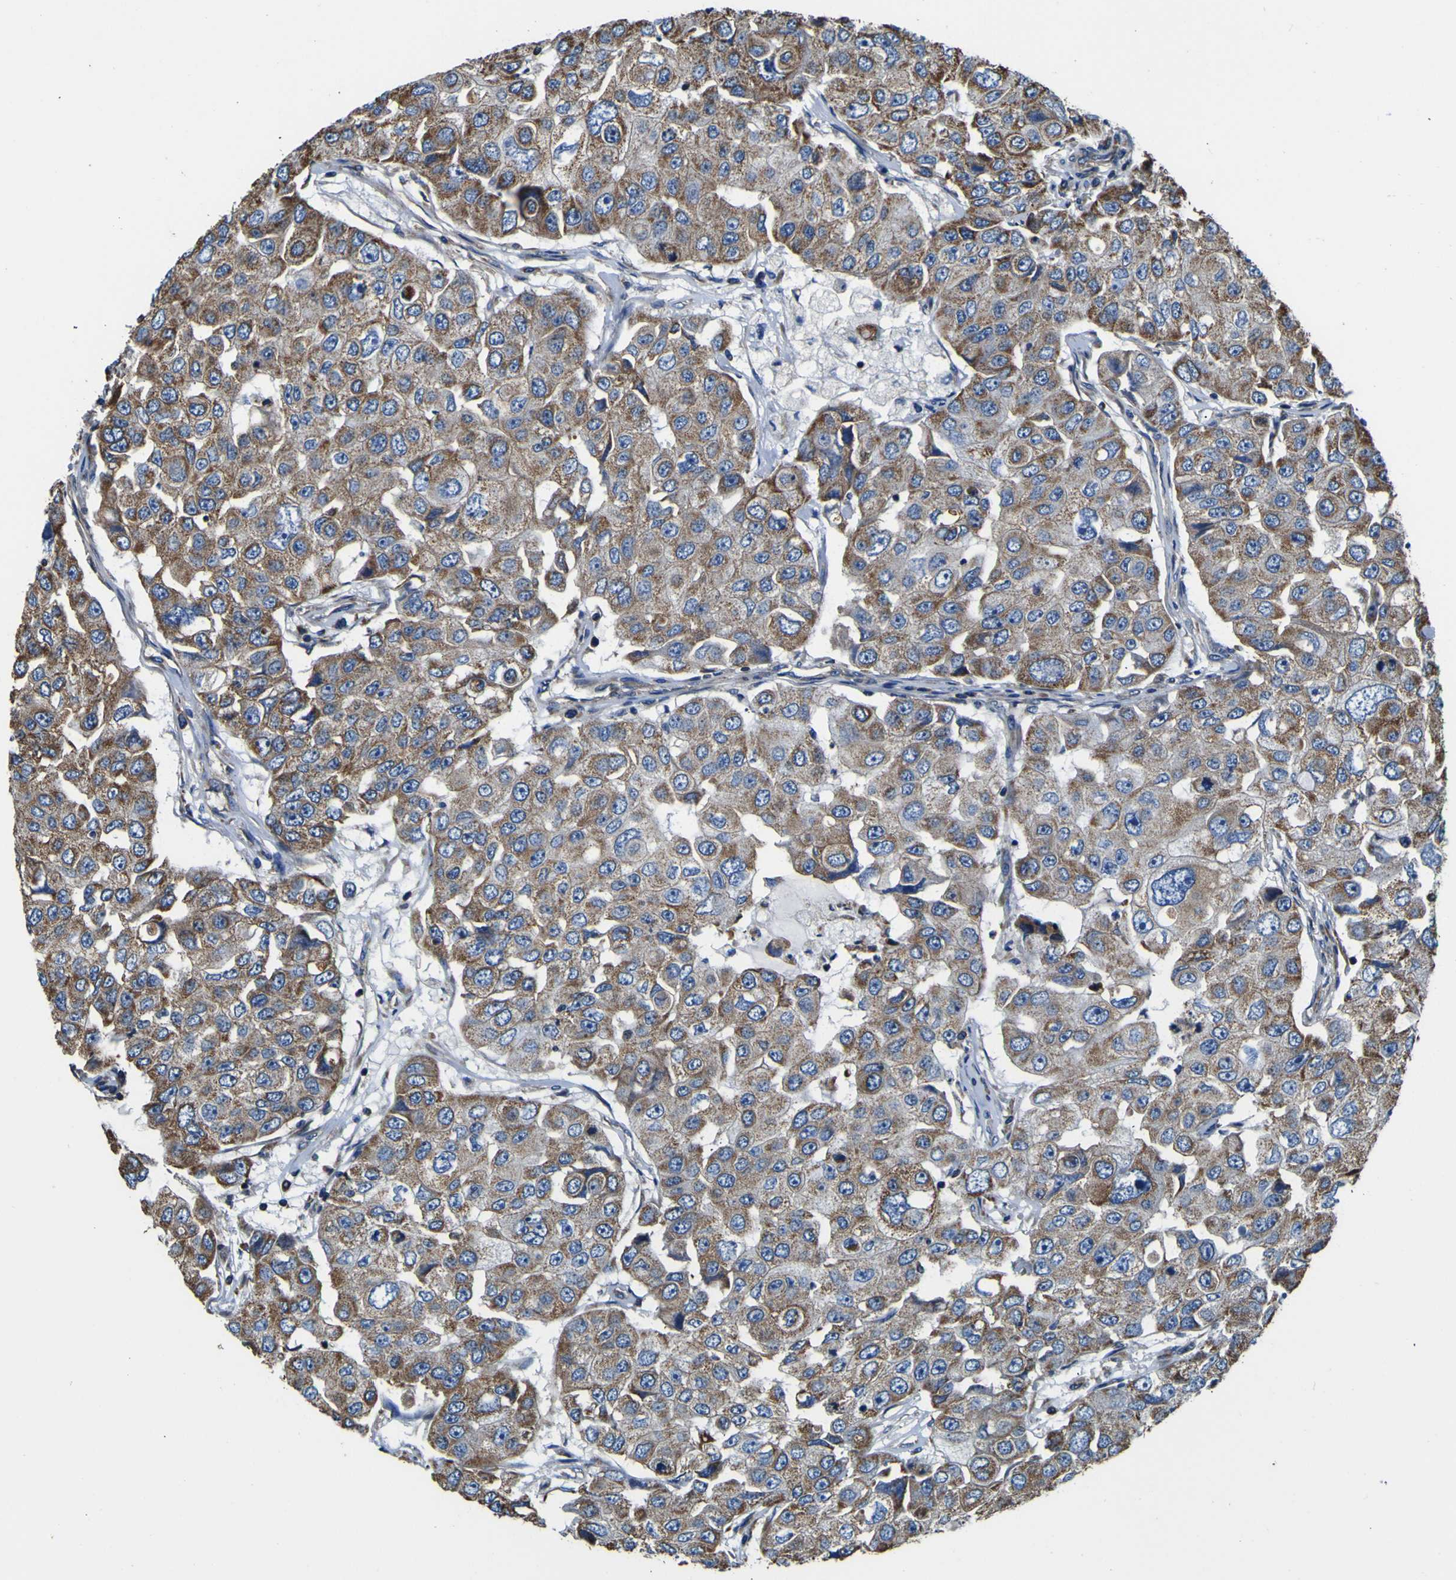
{"staining": {"intensity": "moderate", "quantity": ">75%", "location": "cytoplasmic/membranous"}, "tissue": "breast cancer", "cell_type": "Tumor cells", "image_type": "cancer", "snomed": [{"axis": "morphology", "description": "Duct carcinoma"}, {"axis": "topography", "description": "Breast"}], "caption": "An image of human breast cancer (invasive ductal carcinoma) stained for a protein demonstrates moderate cytoplasmic/membranous brown staining in tumor cells.", "gene": "INPP5A", "patient": {"sex": "female", "age": 27}}